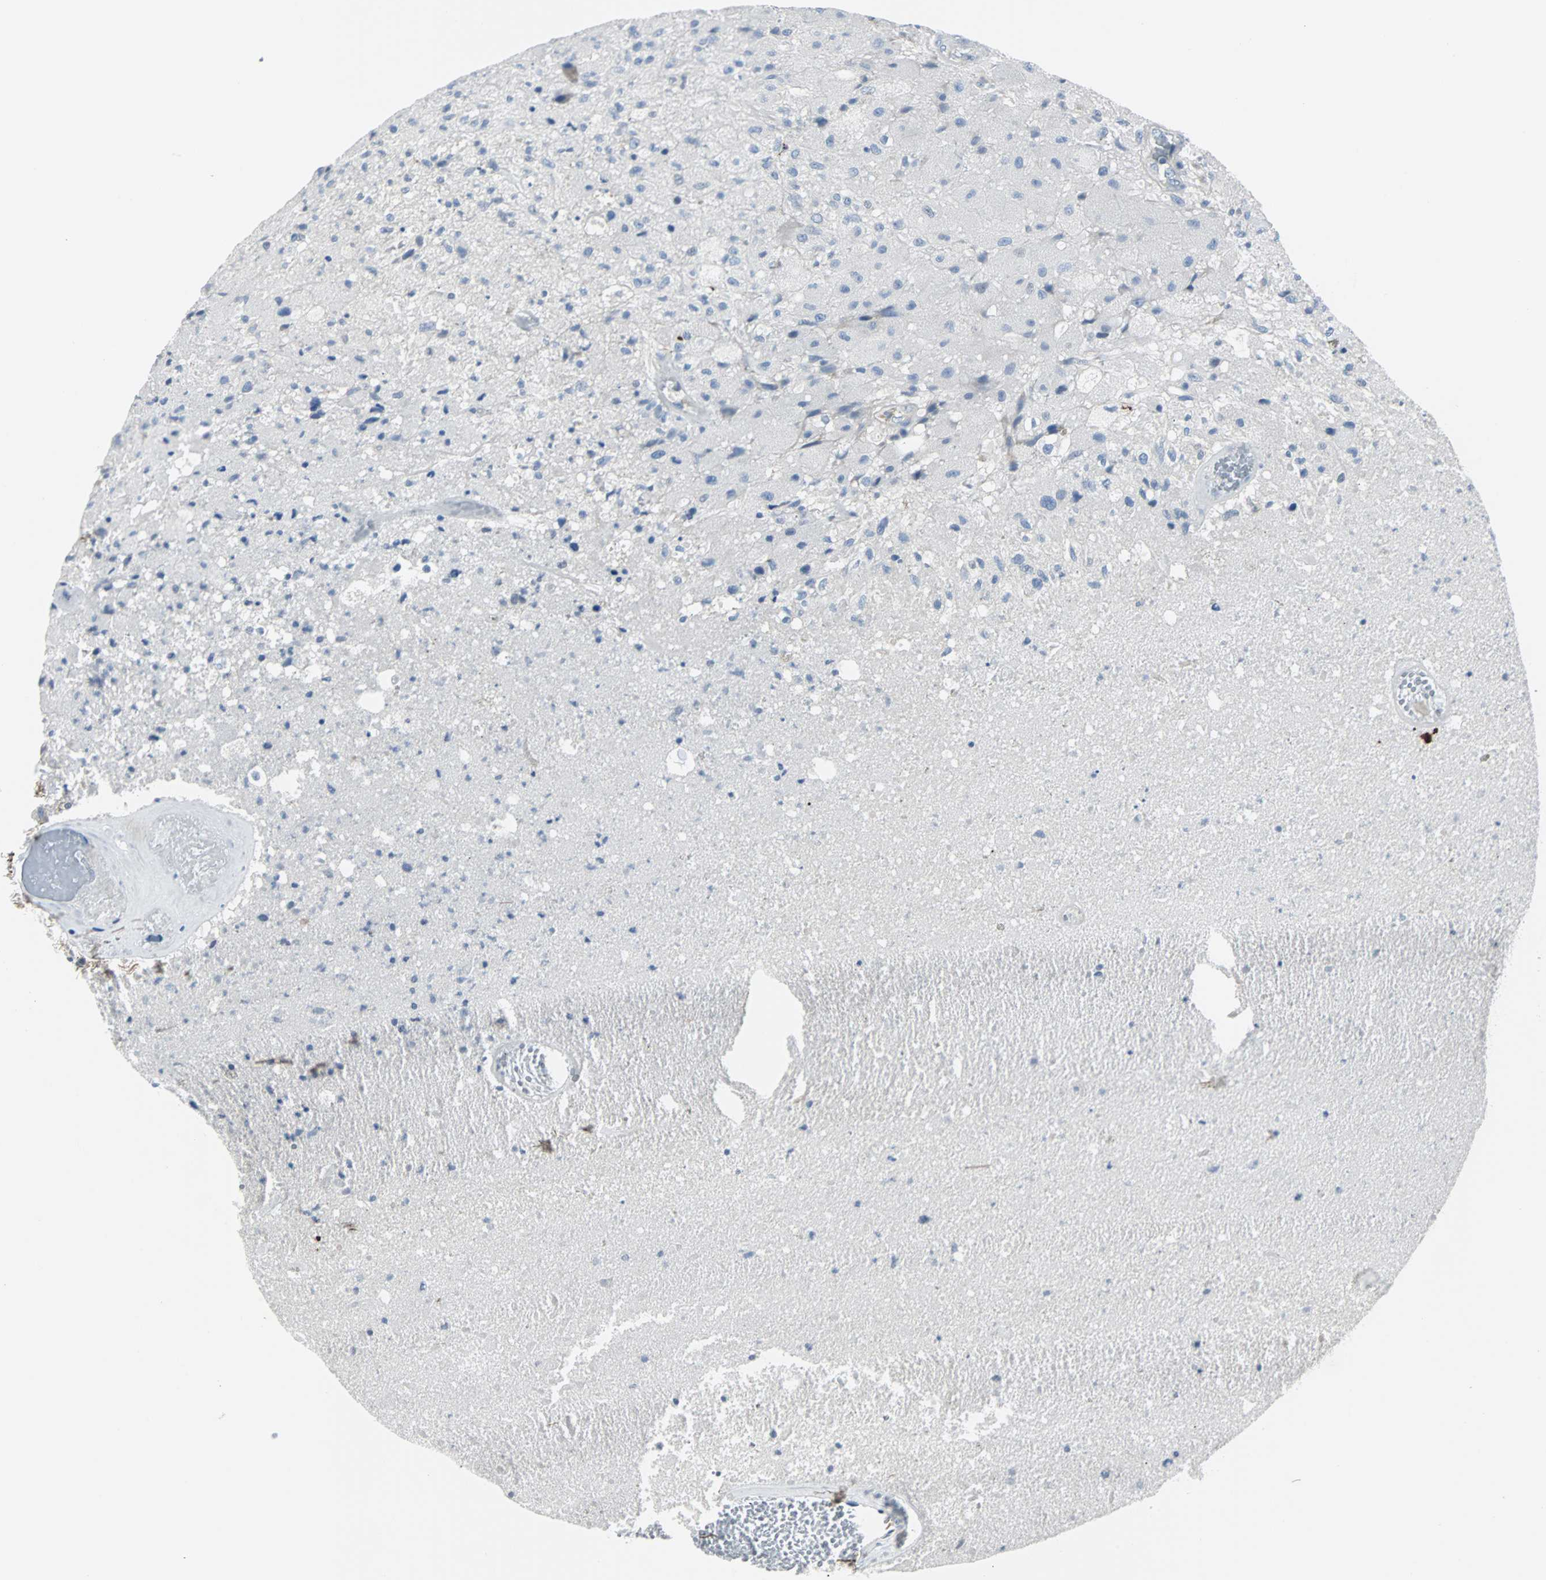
{"staining": {"intensity": "negative", "quantity": "none", "location": "none"}, "tissue": "glioma", "cell_type": "Tumor cells", "image_type": "cancer", "snomed": [{"axis": "morphology", "description": "Normal tissue, NOS"}, {"axis": "morphology", "description": "Glioma, malignant, High grade"}, {"axis": "topography", "description": "Cerebral cortex"}], "caption": "Human glioma stained for a protein using immunohistochemistry (IHC) reveals no positivity in tumor cells.", "gene": "RASA1", "patient": {"sex": "male", "age": 77}}